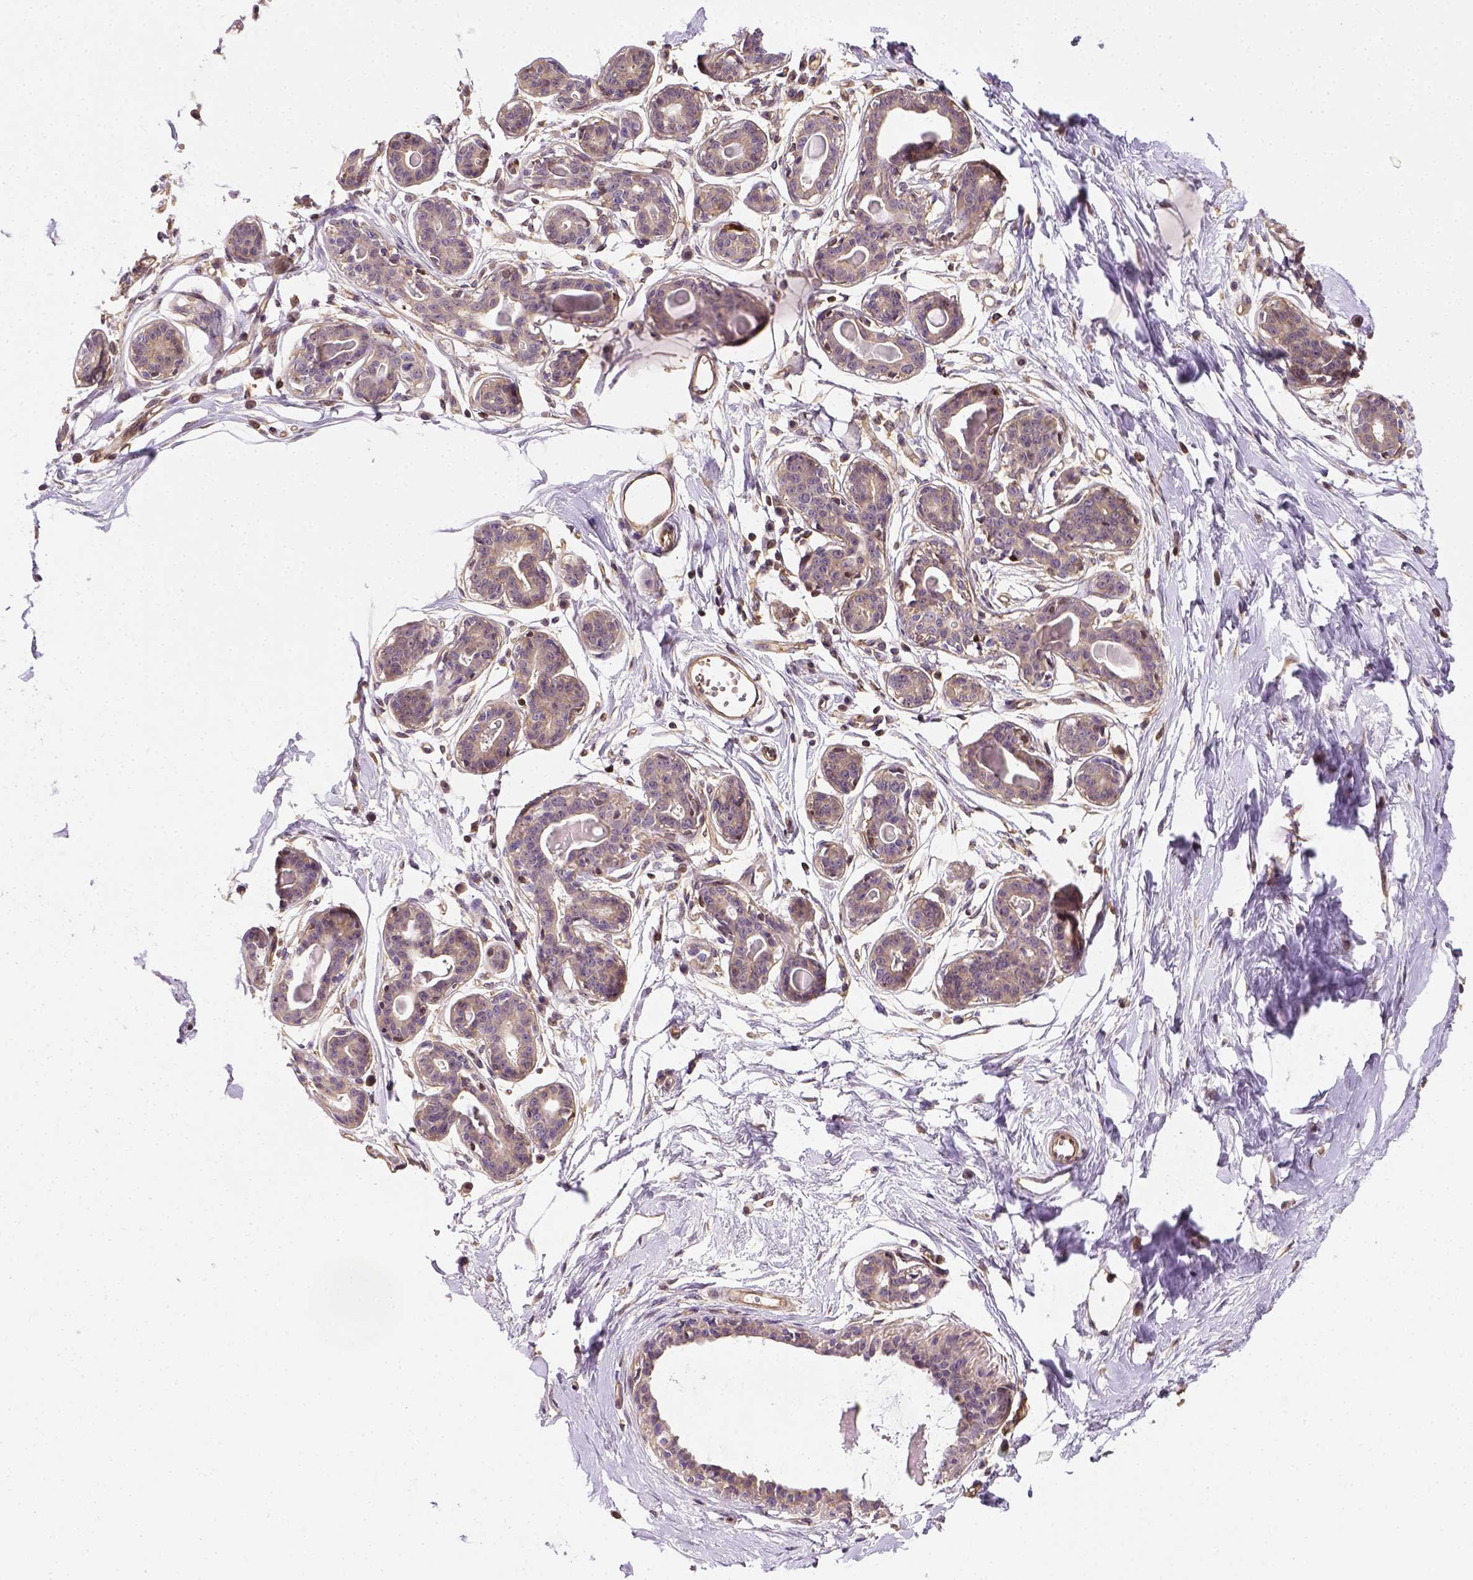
{"staining": {"intensity": "weak", "quantity": ">75%", "location": "cytoplasmic/membranous"}, "tissue": "breast", "cell_type": "Adipocytes", "image_type": "normal", "snomed": [{"axis": "morphology", "description": "Normal tissue, NOS"}, {"axis": "topography", "description": "Breast"}], "caption": "The photomicrograph reveals a brown stain indicating the presence of a protein in the cytoplasmic/membranous of adipocytes in breast.", "gene": "MATK", "patient": {"sex": "female", "age": 45}}